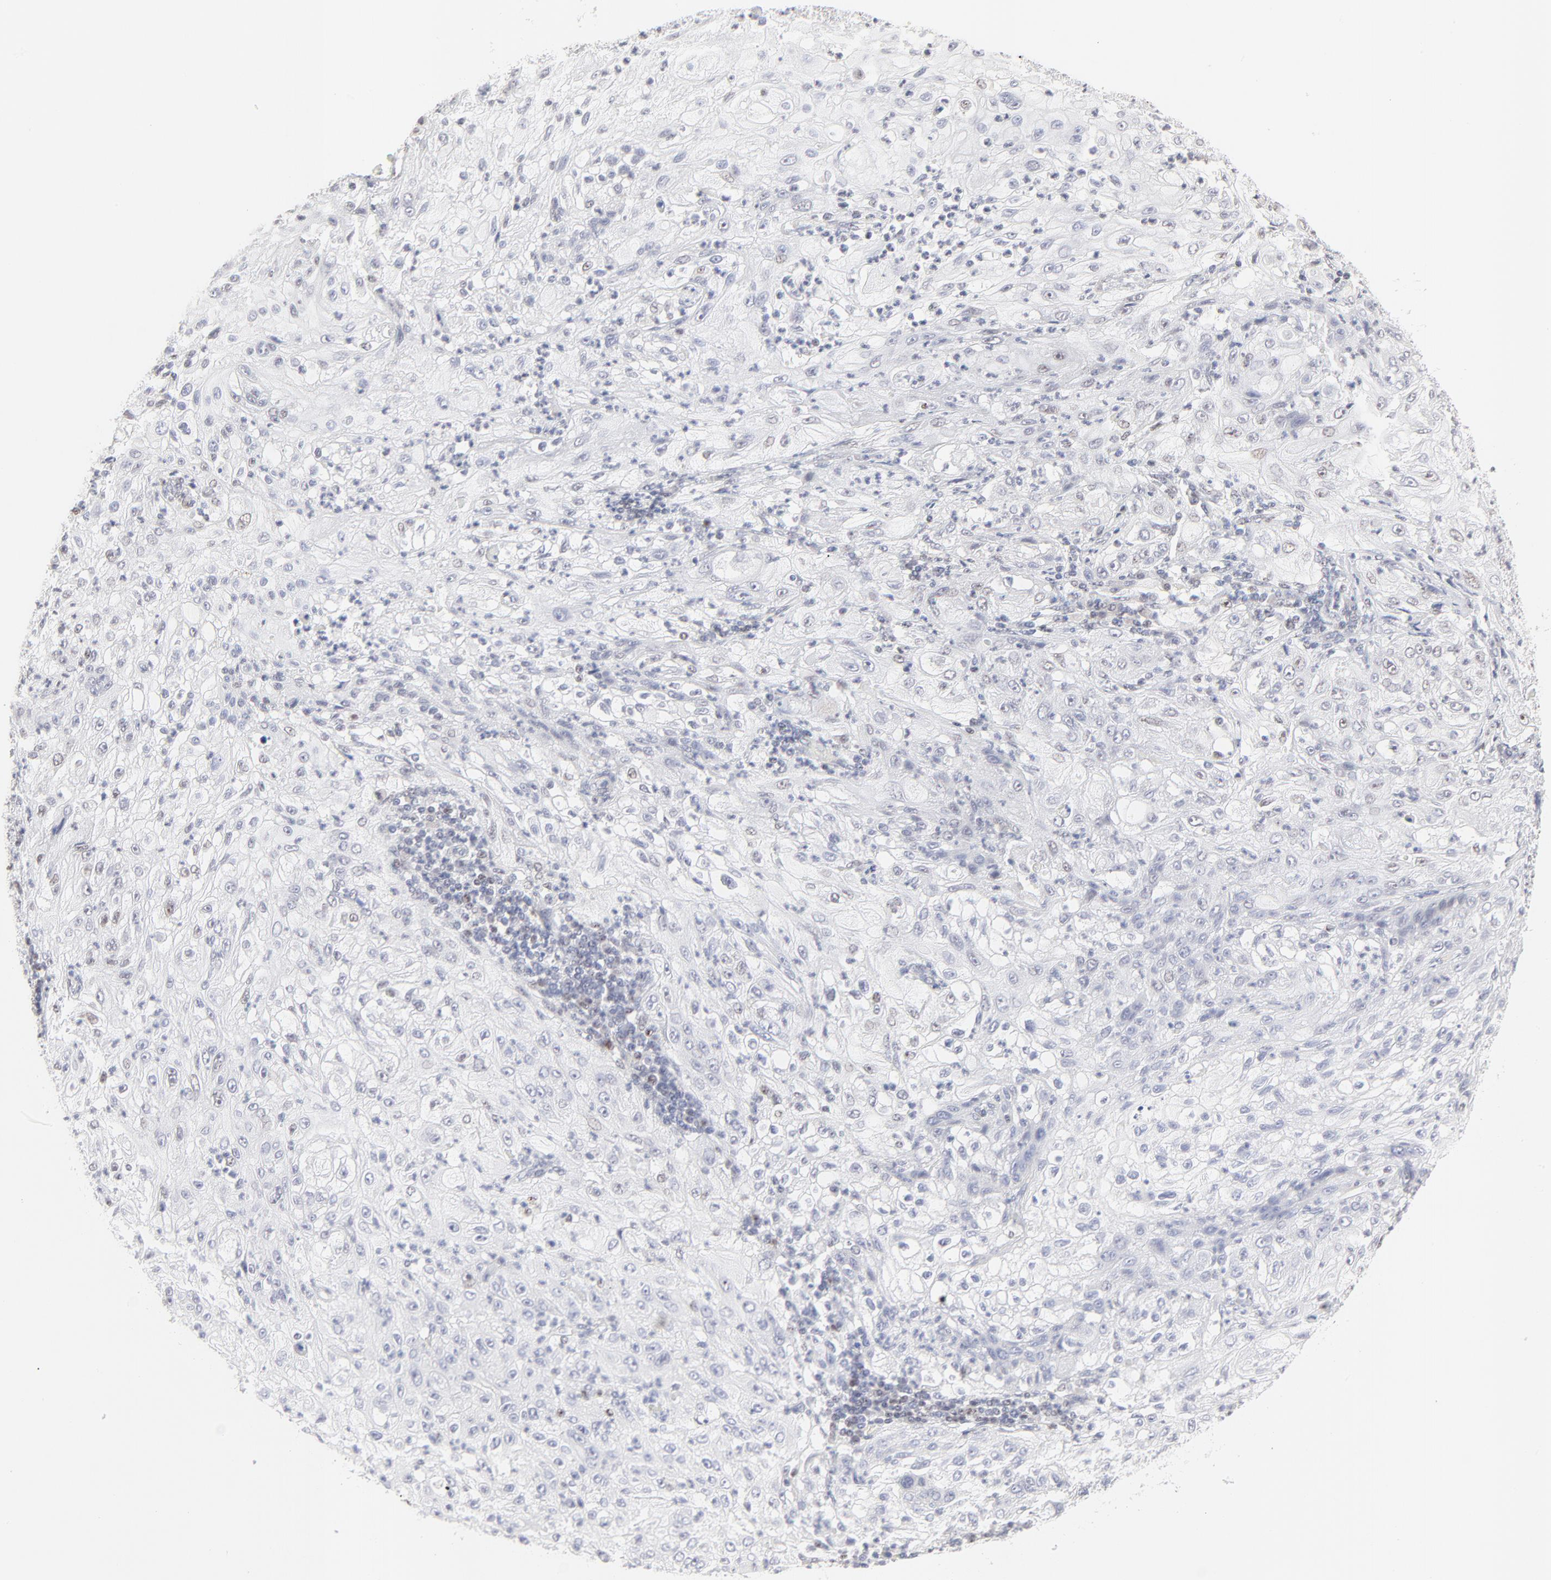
{"staining": {"intensity": "negative", "quantity": "none", "location": "none"}, "tissue": "lung cancer", "cell_type": "Tumor cells", "image_type": "cancer", "snomed": [{"axis": "morphology", "description": "Inflammation, NOS"}, {"axis": "morphology", "description": "Squamous cell carcinoma, NOS"}, {"axis": "topography", "description": "Lymph node"}, {"axis": "topography", "description": "Soft tissue"}, {"axis": "topography", "description": "Lung"}], "caption": "Immunohistochemistry (IHC) histopathology image of neoplastic tissue: lung squamous cell carcinoma stained with DAB (3,3'-diaminobenzidine) exhibits no significant protein expression in tumor cells.", "gene": "NFIL3", "patient": {"sex": "male", "age": 66}}